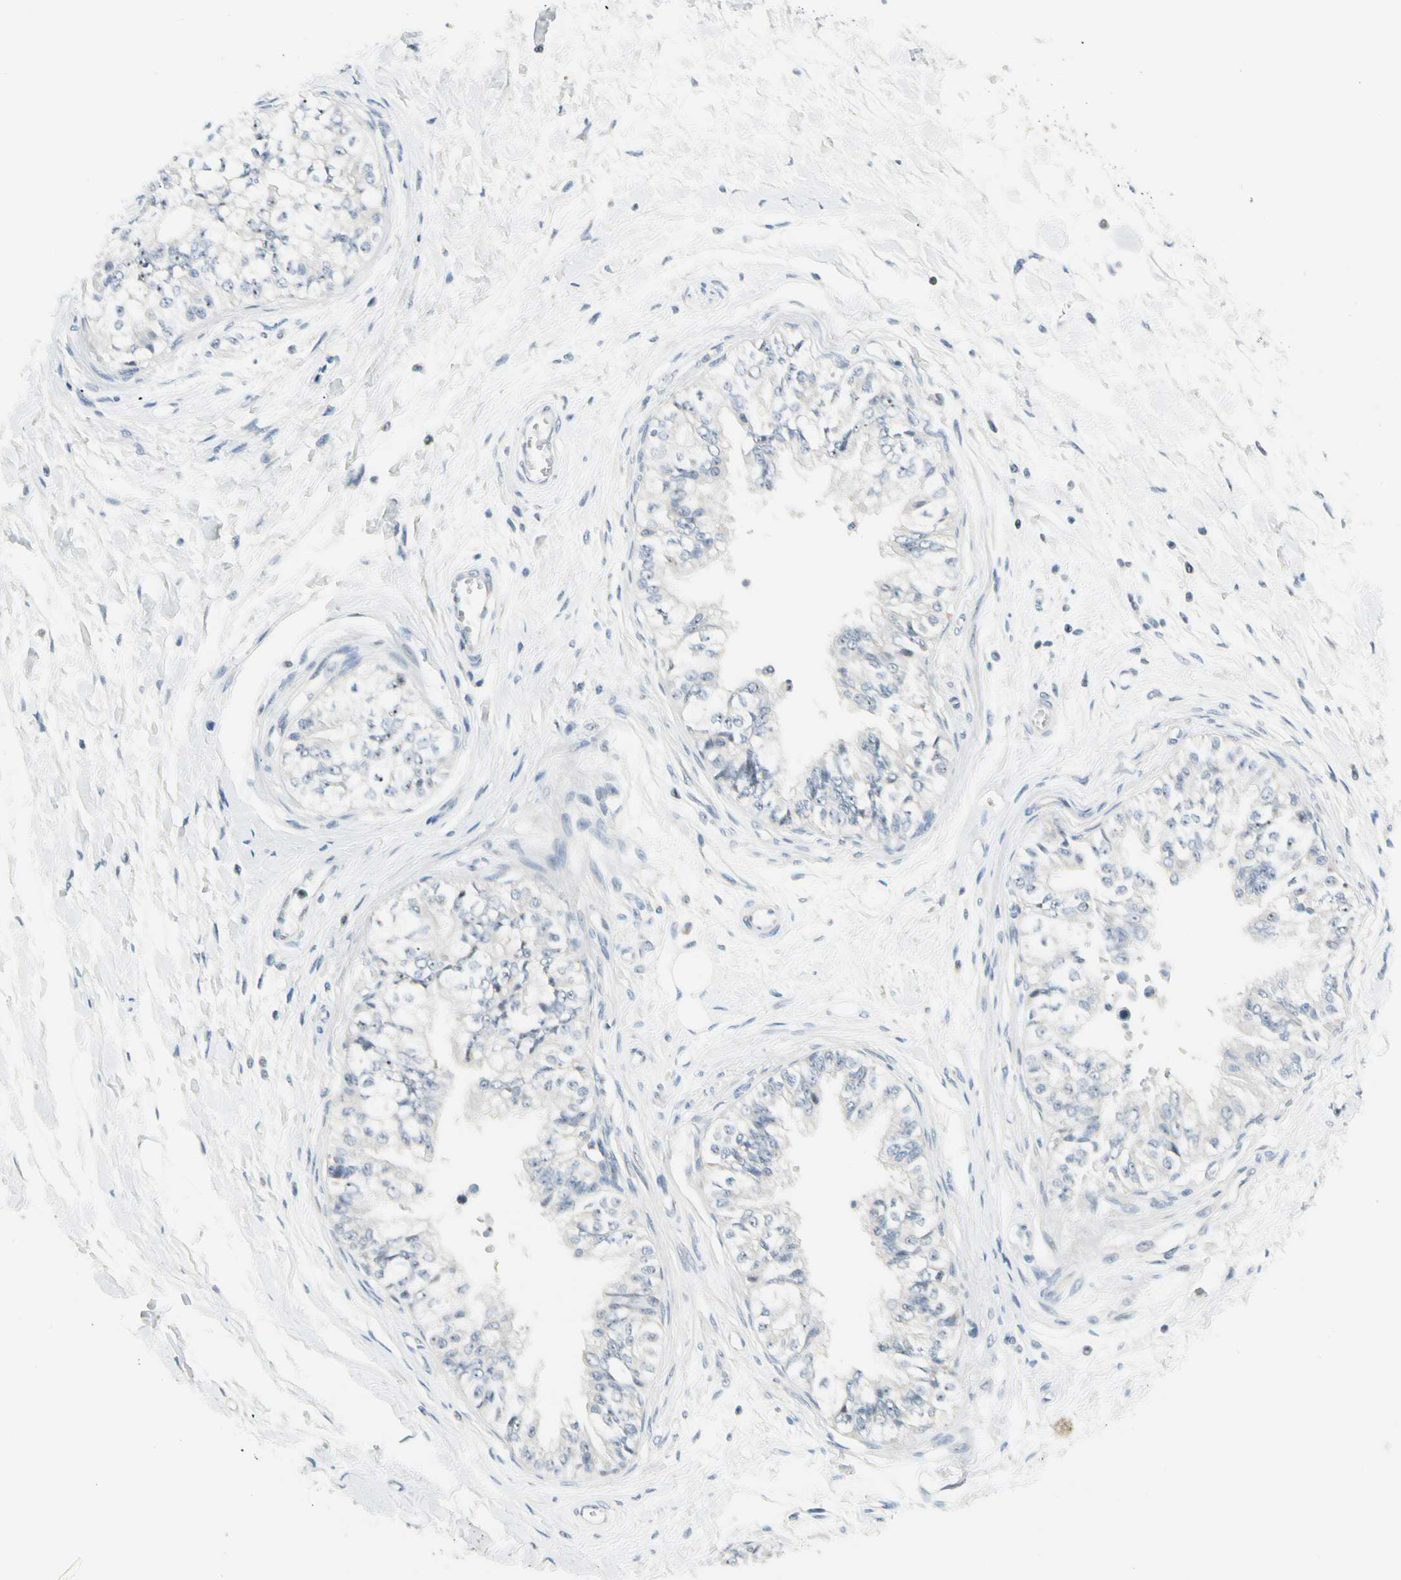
{"staining": {"intensity": "weak", "quantity": "<25%", "location": "cytoplasmic/membranous,nuclear"}, "tissue": "epididymis", "cell_type": "Glandular cells", "image_type": "normal", "snomed": [{"axis": "morphology", "description": "Normal tissue, NOS"}, {"axis": "morphology", "description": "Adenocarcinoma, metastatic, NOS"}, {"axis": "topography", "description": "Testis"}, {"axis": "topography", "description": "Epididymis"}], "caption": "DAB (3,3'-diaminobenzidine) immunohistochemical staining of normal human epididymis displays no significant positivity in glandular cells.", "gene": "ZSCAN1", "patient": {"sex": "male", "age": 26}}